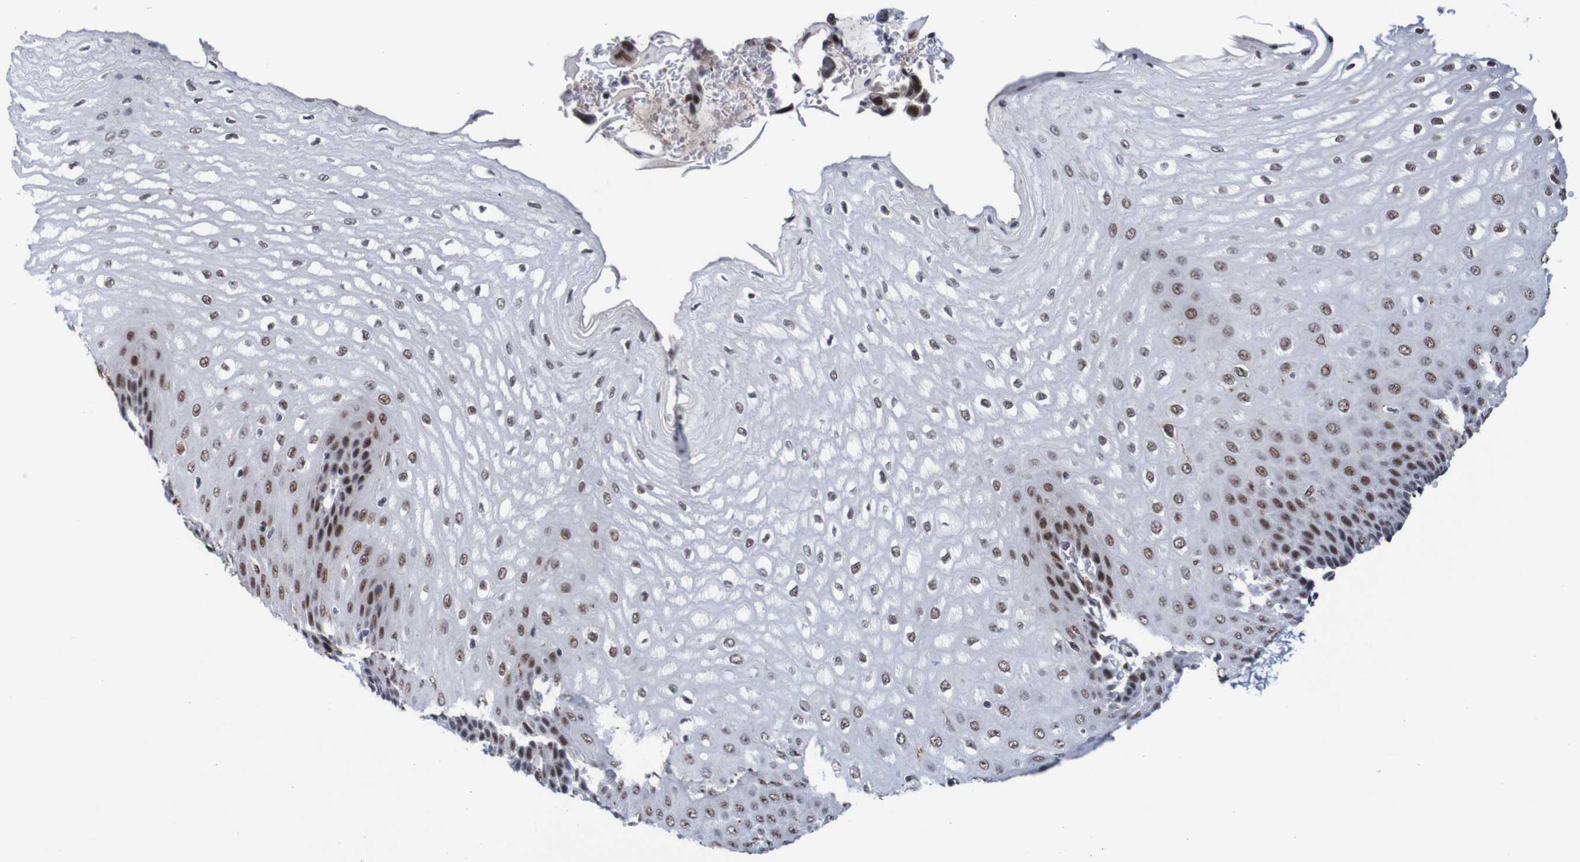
{"staining": {"intensity": "strong", "quantity": "25%-75%", "location": "nuclear"}, "tissue": "esophagus", "cell_type": "Squamous epithelial cells", "image_type": "normal", "snomed": [{"axis": "morphology", "description": "Normal tissue, NOS"}, {"axis": "topography", "description": "Esophagus"}], "caption": "A high amount of strong nuclear positivity is appreciated in about 25%-75% of squamous epithelial cells in benign esophagus. (Brightfield microscopy of DAB IHC at high magnification).", "gene": "CDC5L", "patient": {"sex": "male", "age": 54}}